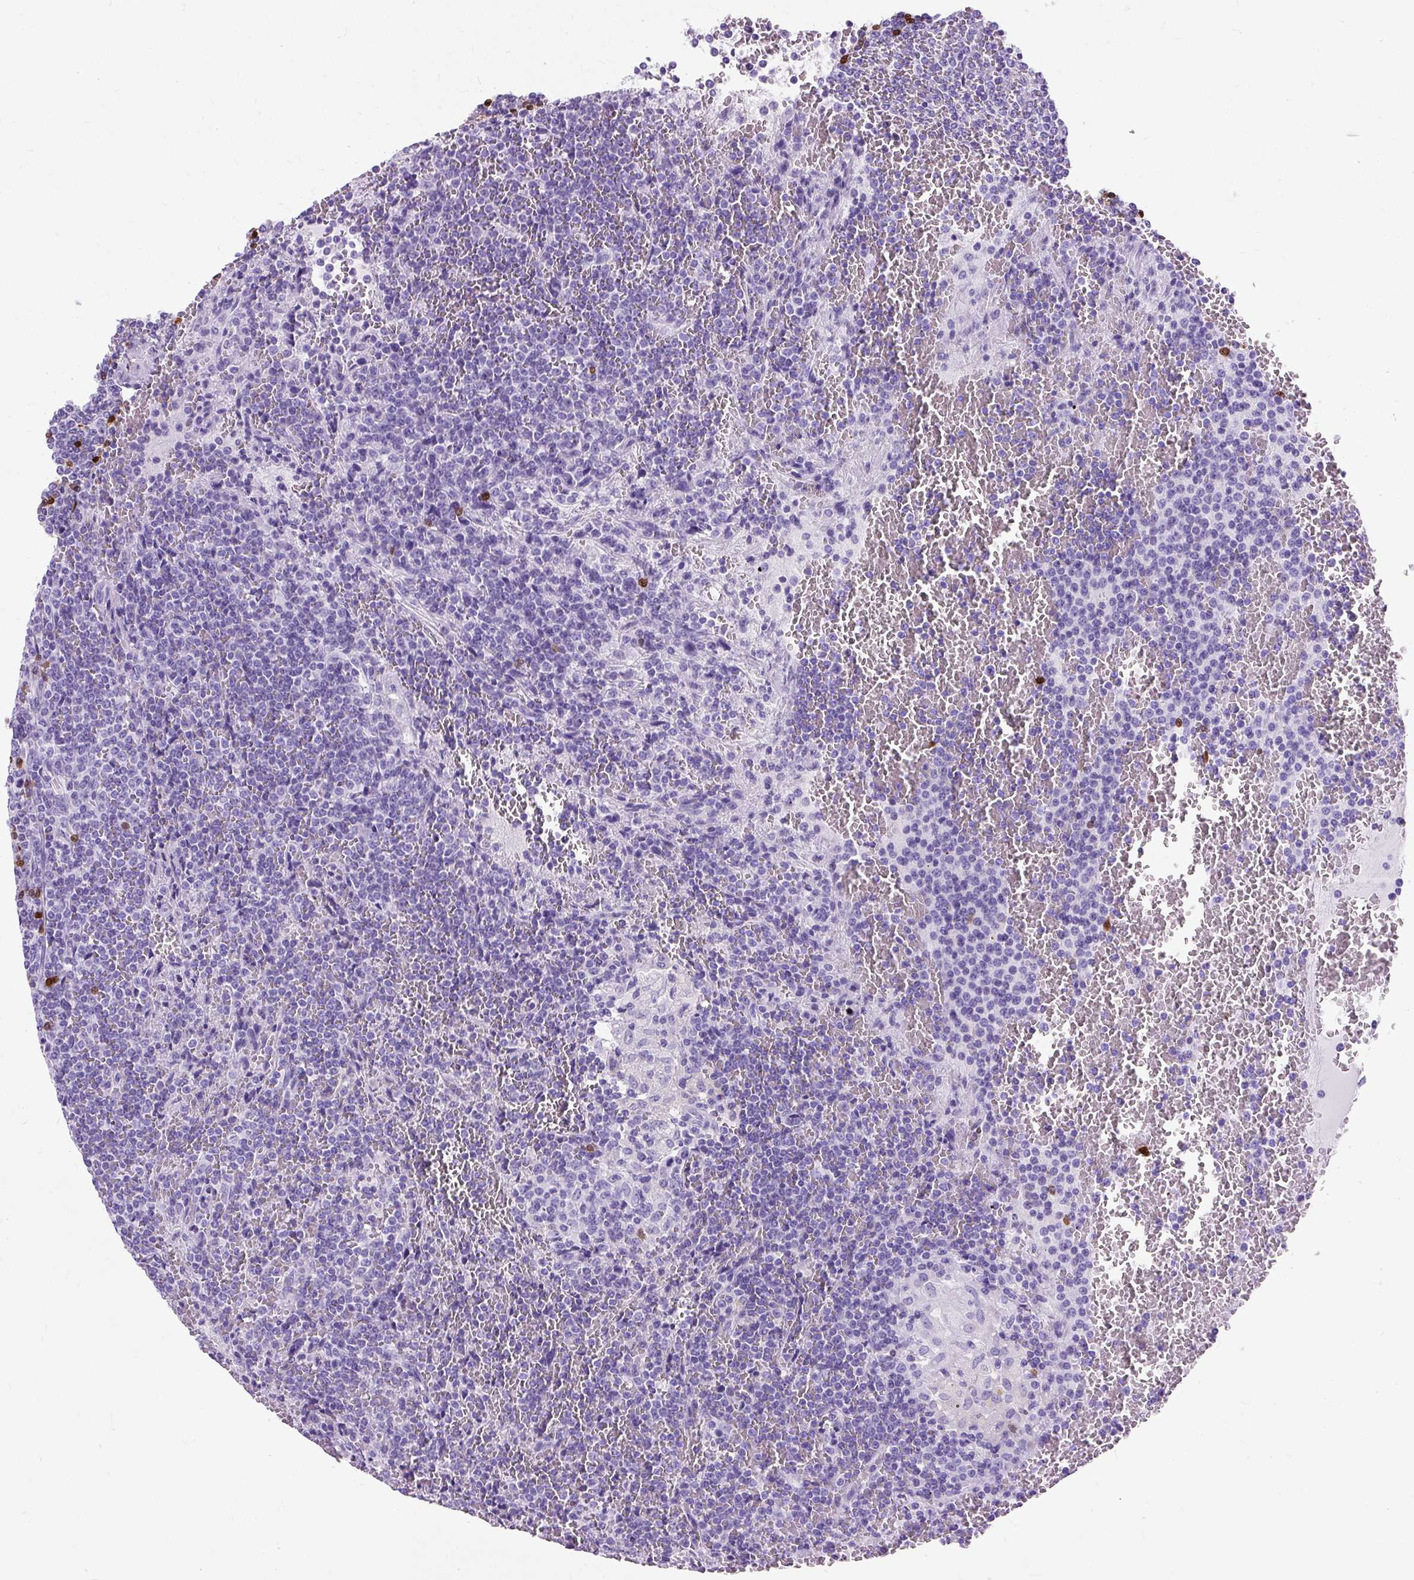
{"staining": {"intensity": "negative", "quantity": "none", "location": "none"}, "tissue": "lymphoma", "cell_type": "Tumor cells", "image_type": "cancer", "snomed": [{"axis": "morphology", "description": "Malignant lymphoma, non-Hodgkin's type, Low grade"}, {"axis": "topography", "description": "Spleen"}], "caption": "This is an immunohistochemistry micrograph of human malignant lymphoma, non-Hodgkin's type (low-grade). There is no positivity in tumor cells.", "gene": "PVALB", "patient": {"sex": "female", "age": 19}}